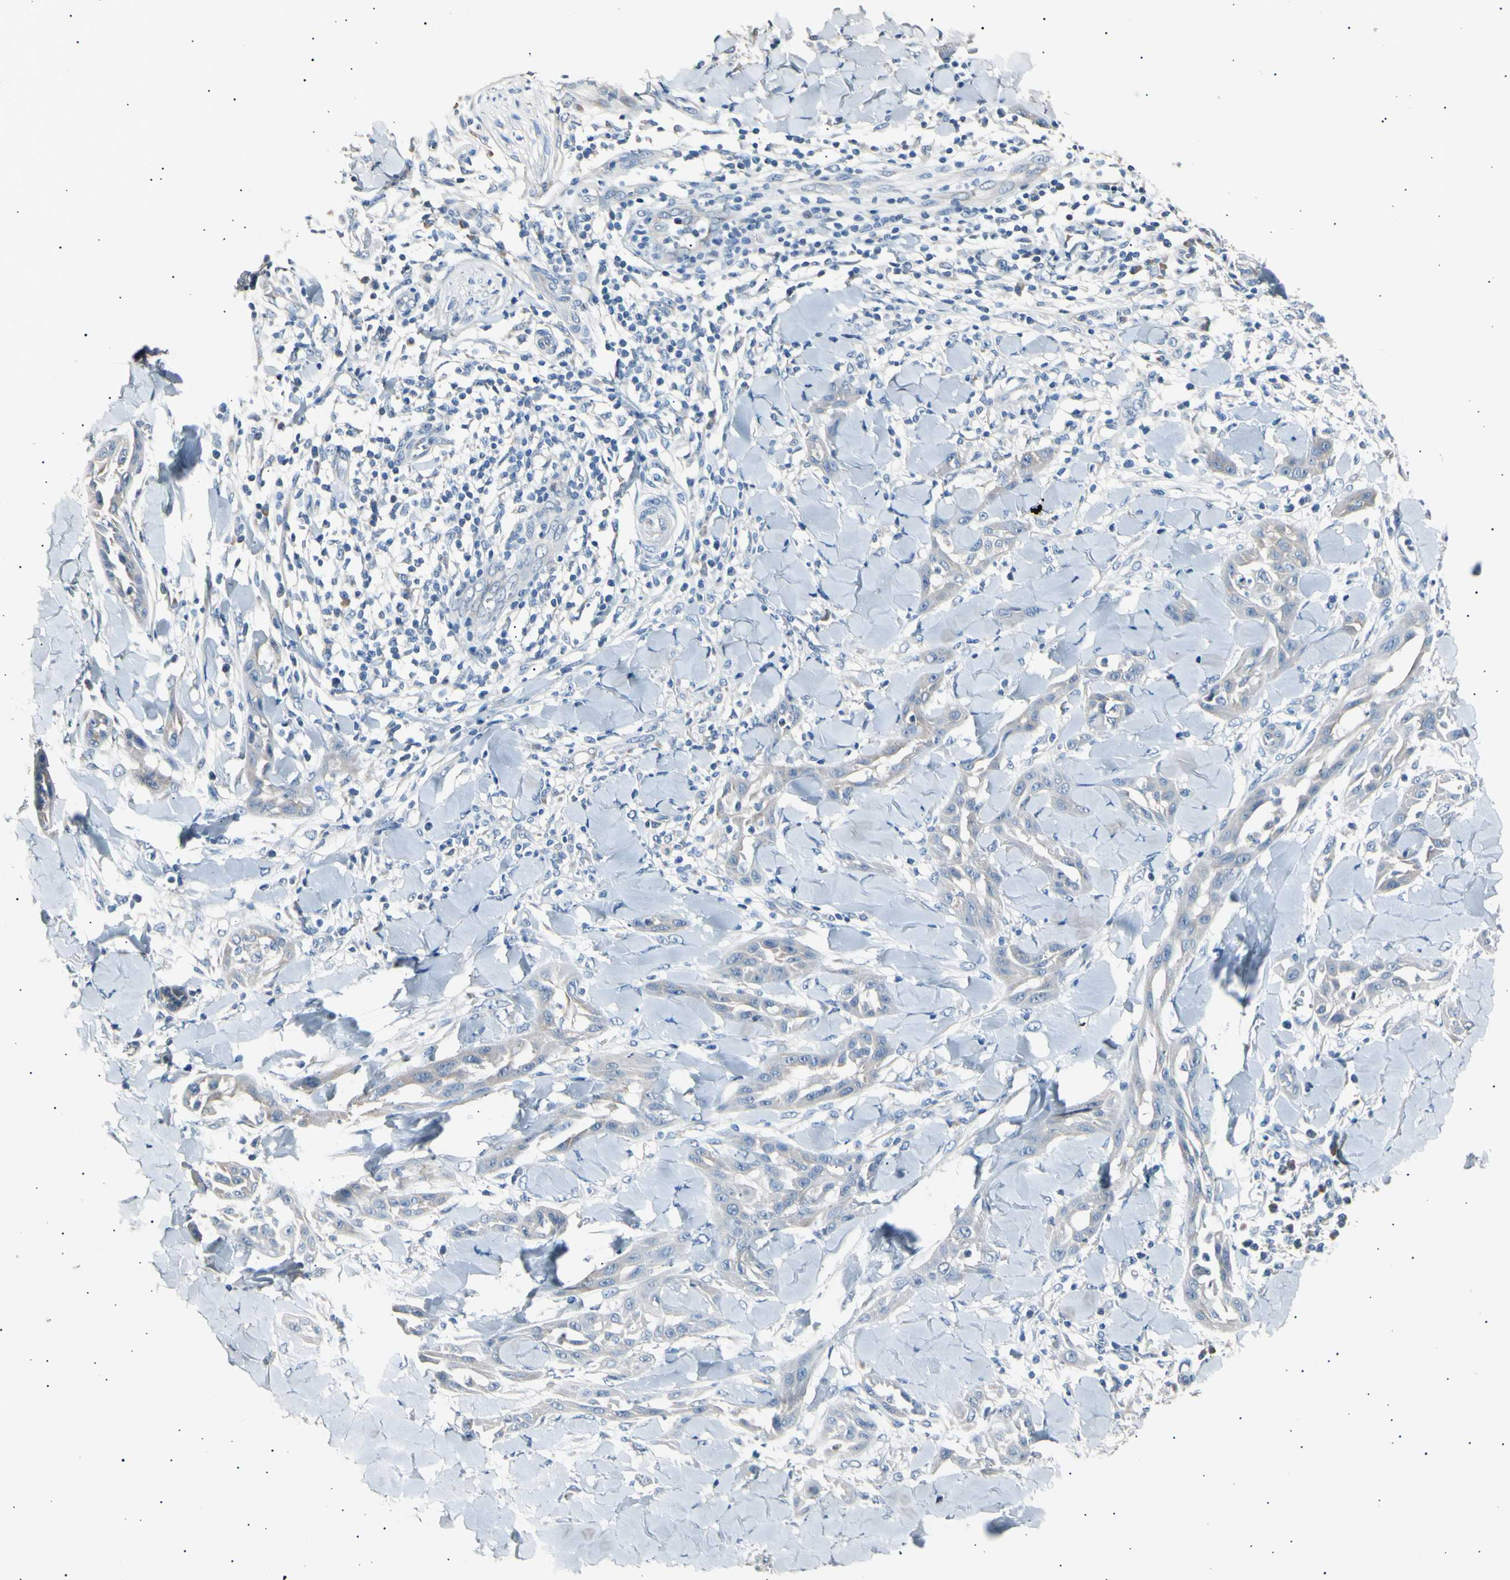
{"staining": {"intensity": "negative", "quantity": "none", "location": "none"}, "tissue": "skin cancer", "cell_type": "Tumor cells", "image_type": "cancer", "snomed": [{"axis": "morphology", "description": "Squamous cell carcinoma, NOS"}, {"axis": "topography", "description": "Skin"}], "caption": "A photomicrograph of human squamous cell carcinoma (skin) is negative for staining in tumor cells.", "gene": "LDLR", "patient": {"sex": "male", "age": 24}}